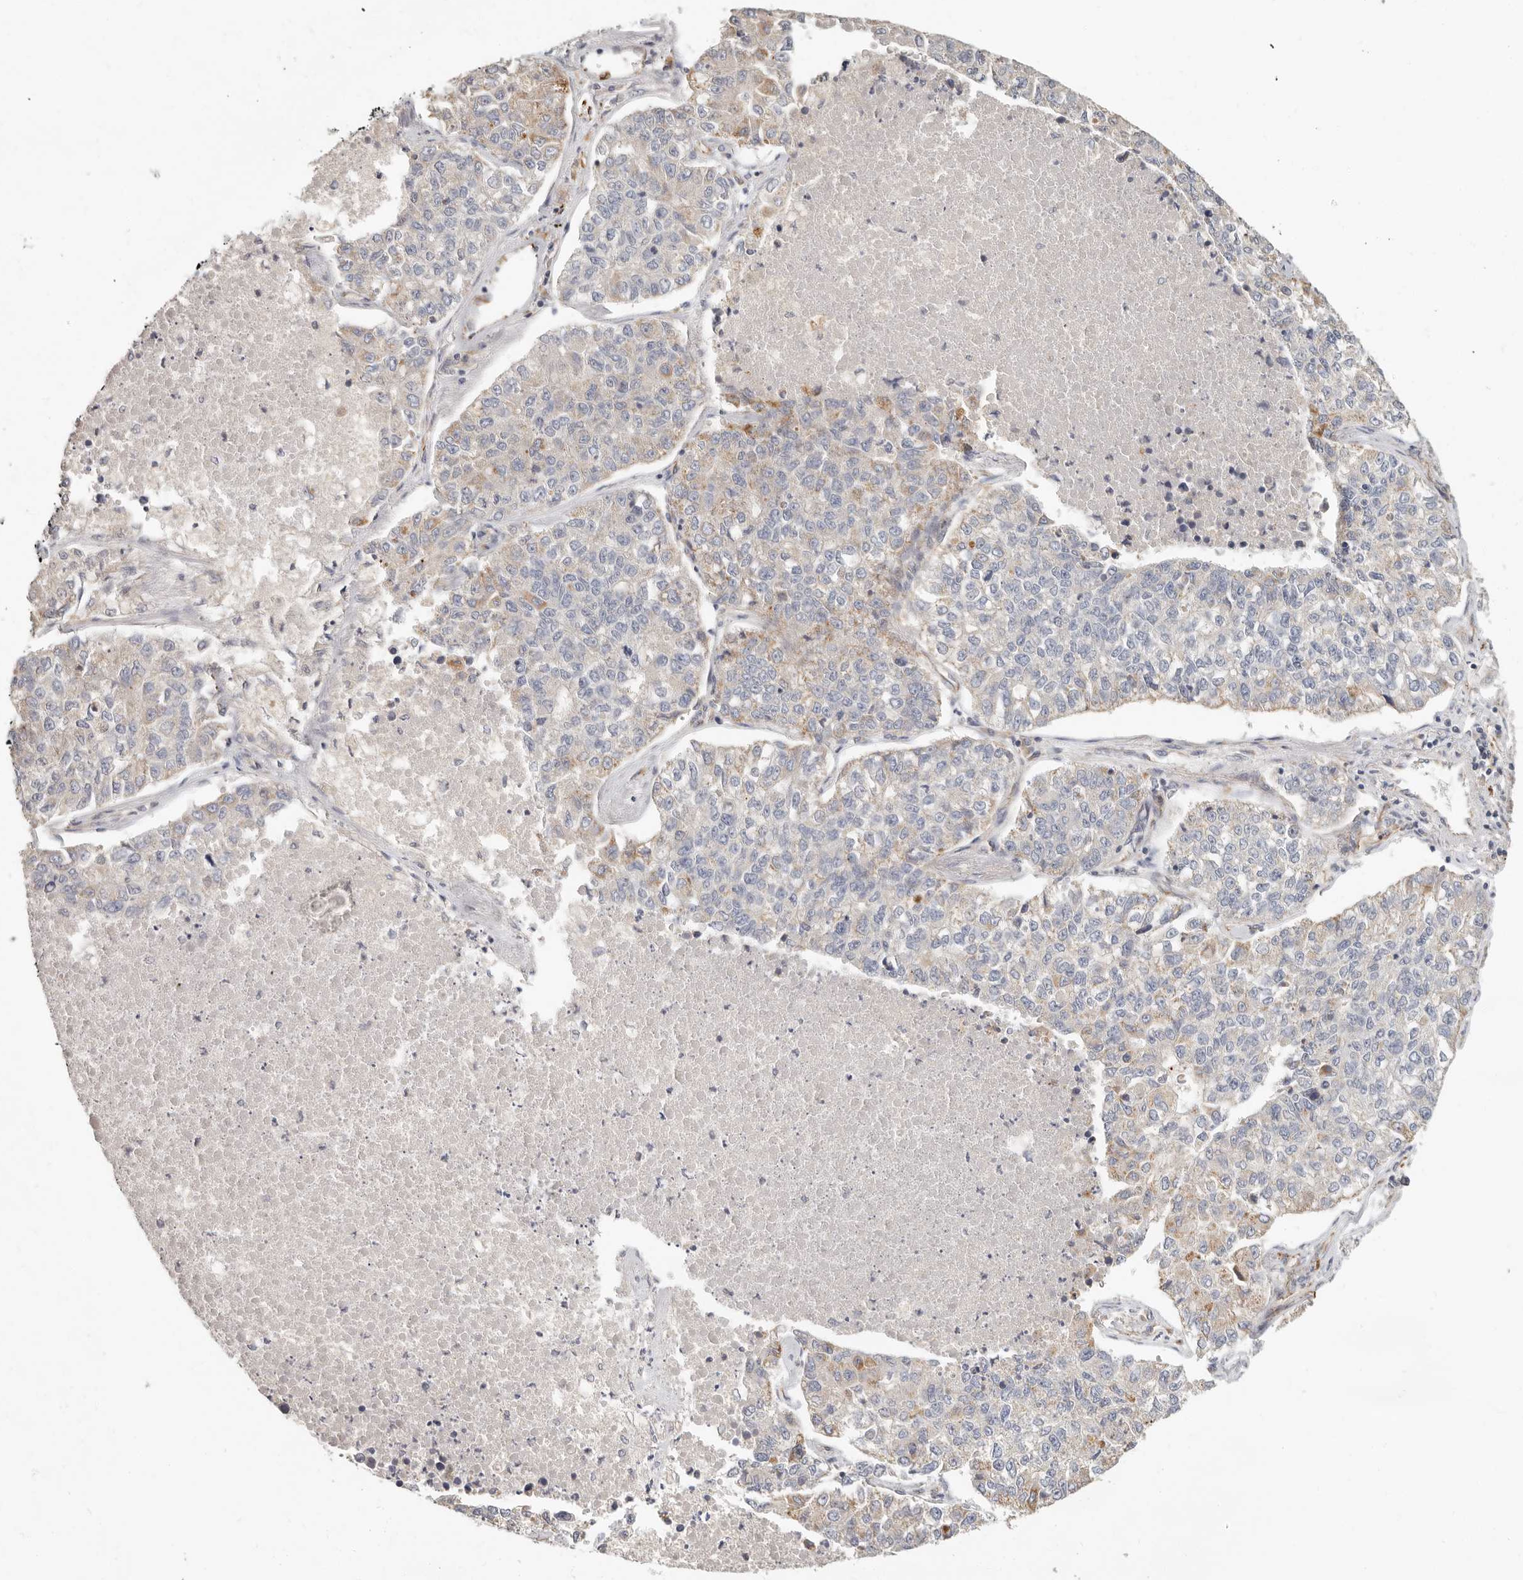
{"staining": {"intensity": "weak", "quantity": "<25%", "location": "cytoplasmic/membranous"}, "tissue": "lung cancer", "cell_type": "Tumor cells", "image_type": "cancer", "snomed": [{"axis": "morphology", "description": "Adenocarcinoma, NOS"}, {"axis": "topography", "description": "Lung"}], "caption": "Tumor cells show no significant protein staining in adenocarcinoma (lung). (Immunohistochemistry, brightfield microscopy, high magnification).", "gene": "SPRING1", "patient": {"sex": "male", "age": 49}}